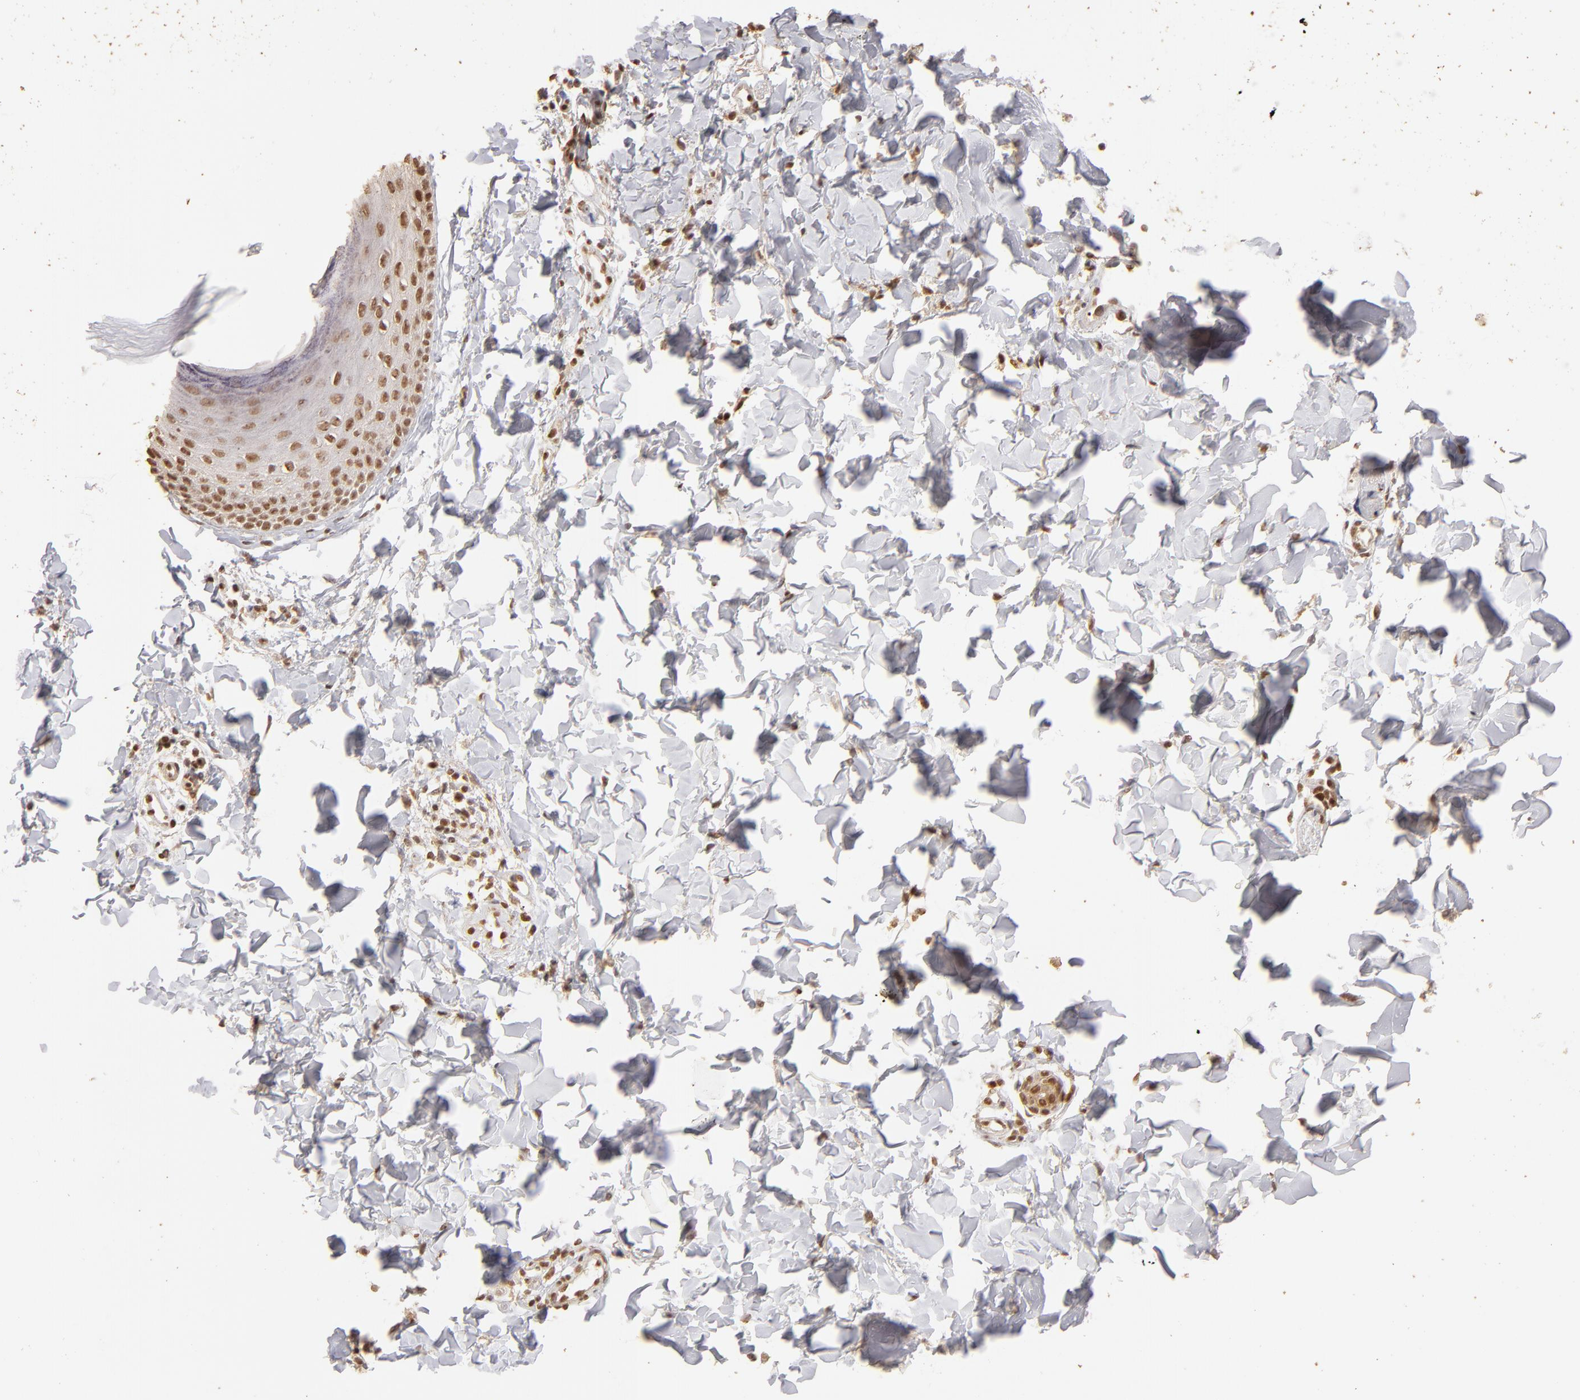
{"staining": {"intensity": "moderate", "quantity": ">75%", "location": "nuclear"}, "tissue": "skin", "cell_type": "Epidermal cells", "image_type": "normal", "snomed": [{"axis": "morphology", "description": "Normal tissue, NOS"}, {"axis": "morphology", "description": "Inflammation, NOS"}, {"axis": "topography", "description": "Soft tissue"}, {"axis": "topography", "description": "Anal"}], "caption": "Protein expression analysis of normal human skin reveals moderate nuclear staining in about >75% of epidermal cells.", "gene": "CLOCK", "patient": {"sex": "female", "age": 15}}